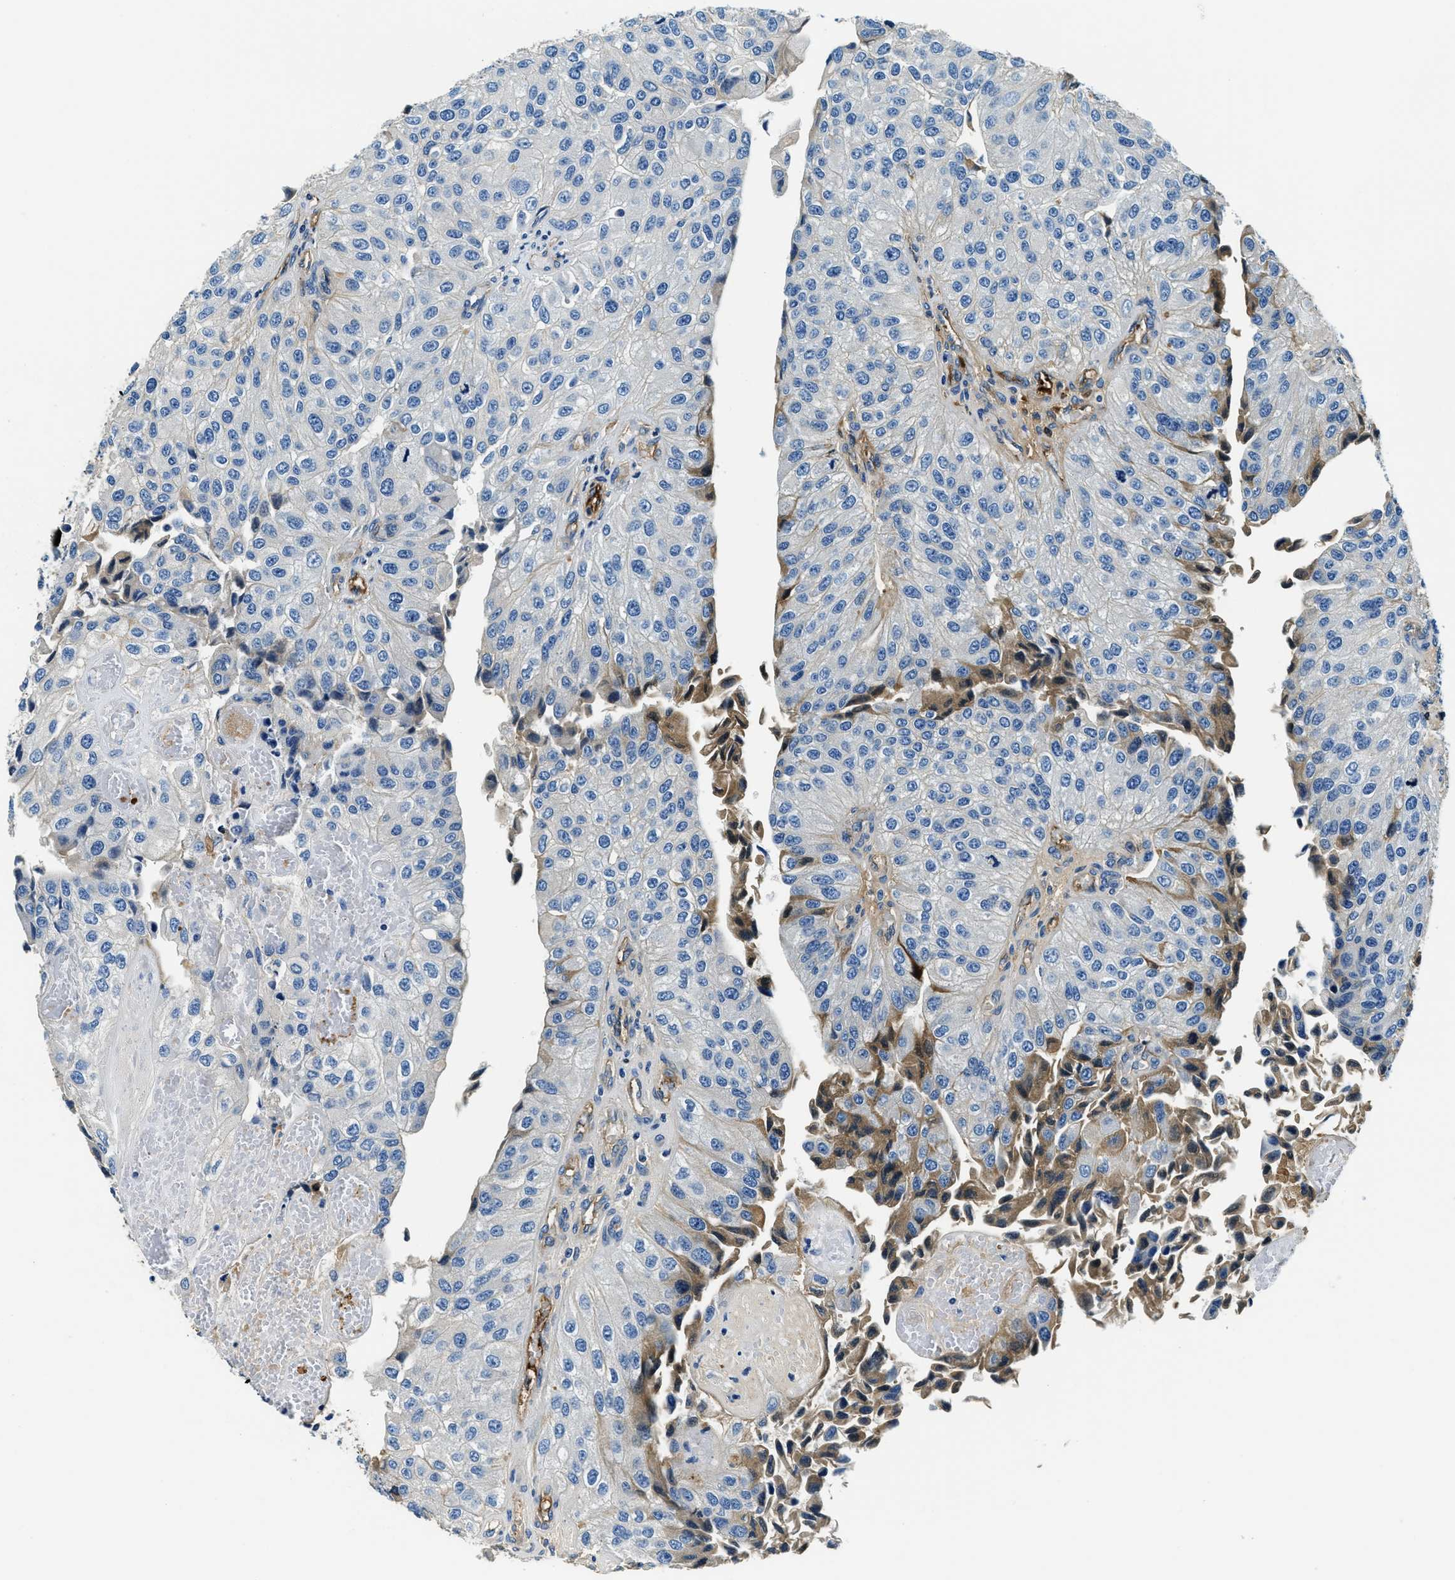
{"staining": {"intensity": "negative", "quantity": "none", "location": "none"}, "tissue": "urothelial cancer", "cell_type": "Tumor cells", "image_type": "cancer", "snomed": [{"axis": "morphology", "description": "Urothelial carcinoma, High grade"}, {"axis": "topography", "description": "Kidney"}, {"axis": "topography", "description": "Urinary bladder"}], "caption": "The photomicrograph displays no staining of tumor cells in high-grade urothelial carcinoma.", "gene": "TMEM186", "patient": {"sex": "male", "age": 77}}